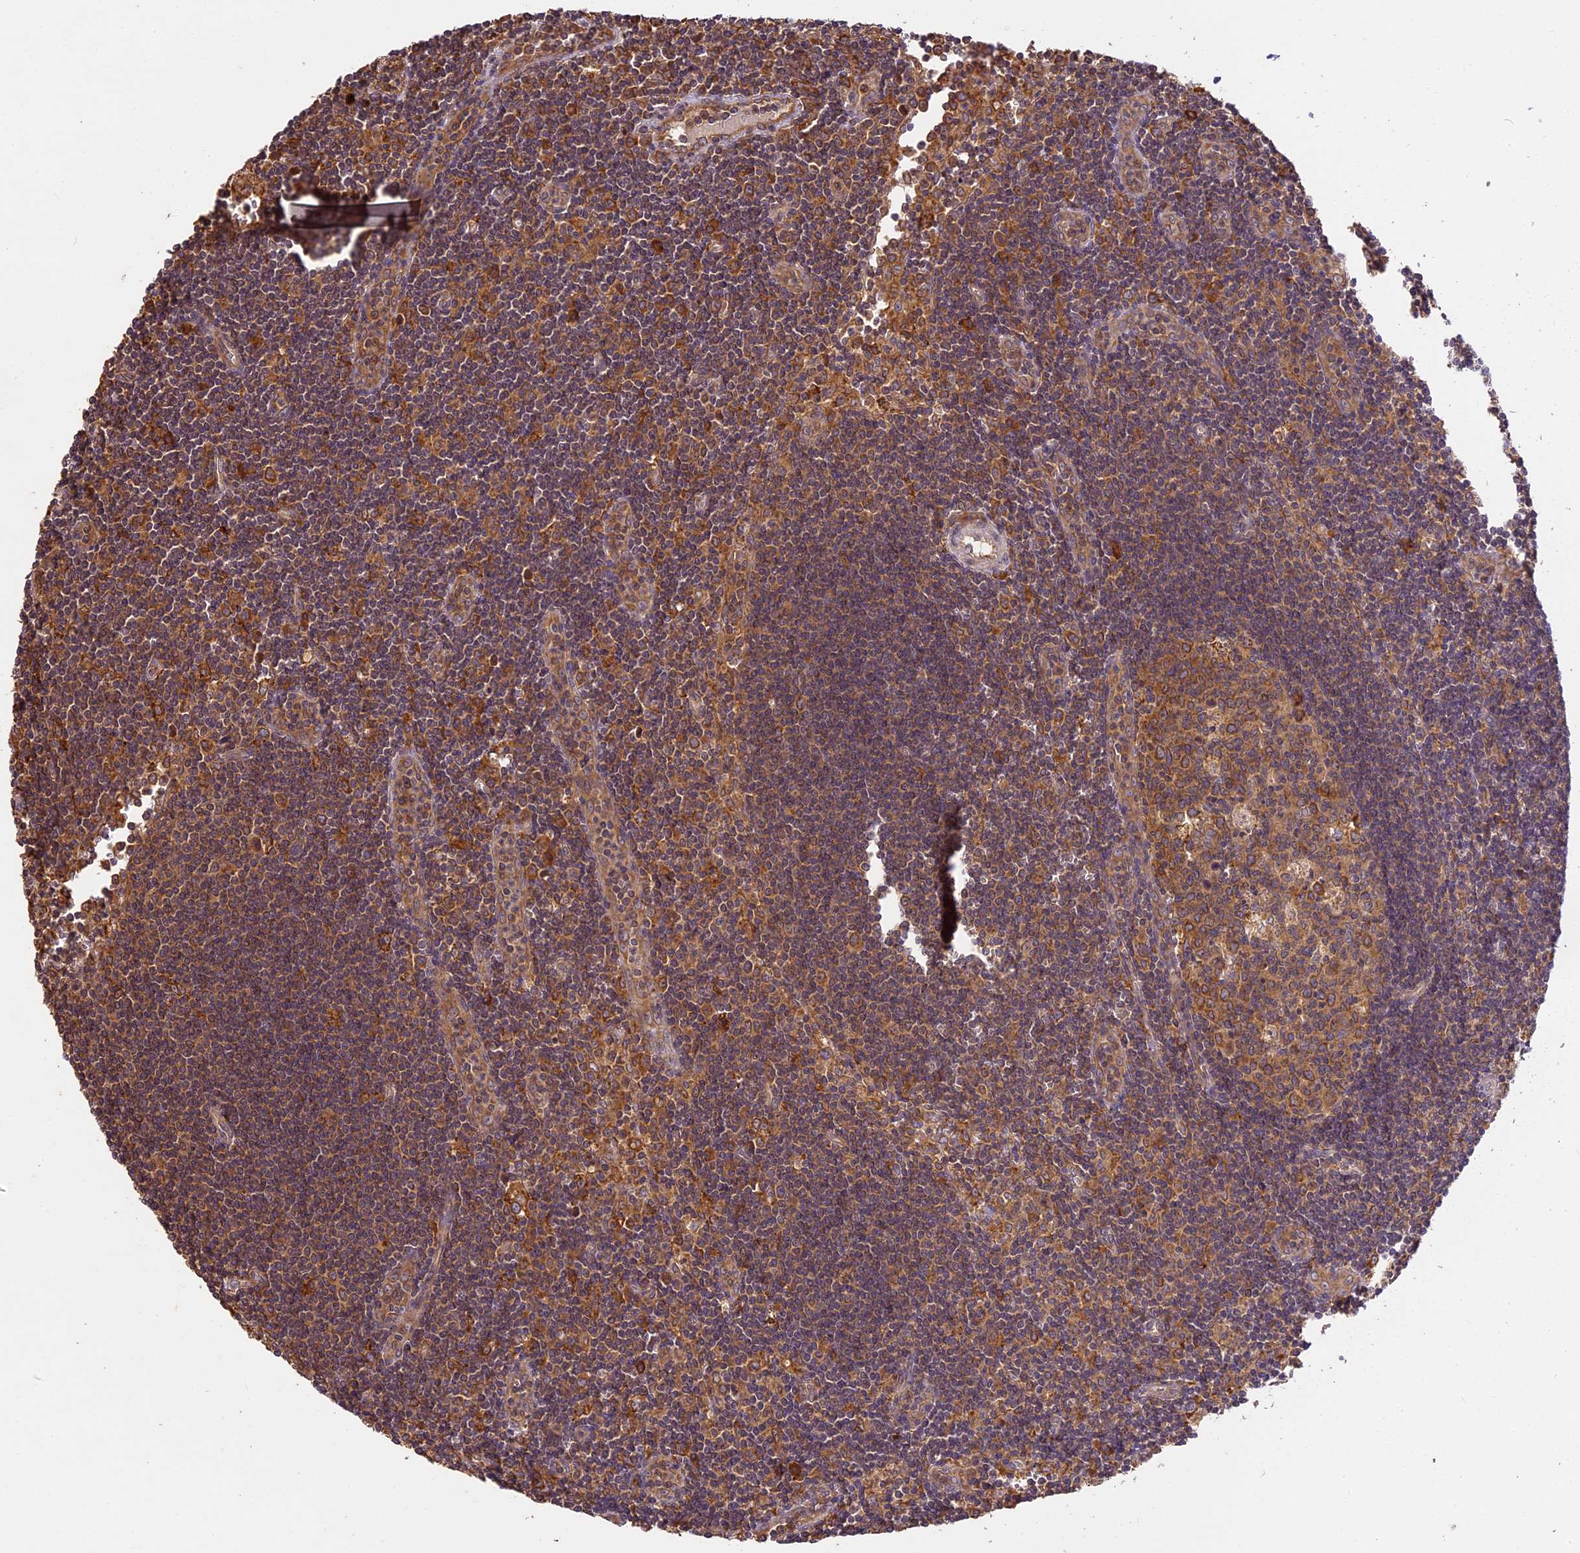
{"staining": {"intensity": "moderate", "quantity": ">75%", "location": "cytoplasmic/membranous"}, "tissue": "lymph node", "cell_type": "Germinal center cells", "image_type": "normal", "snomed": [{"axis": "morphology", "description": "Normal tissue, NOS"}, {"axis": "topography", "description": "Lymph node"}], "caption": "A brown stain labels moderate cytoplasmic/membranous staining of a protein in germinal center cells of benign human lymph node. The staining was performed using DAB (3,3'-diaminobenzidine) to visualize the protein expression in brown, while the nuclei were stained in blue with hematoxylin (Magnification: 20x).", "gene": "BRAP", "patient": {"sex": "female", "age": 32}}